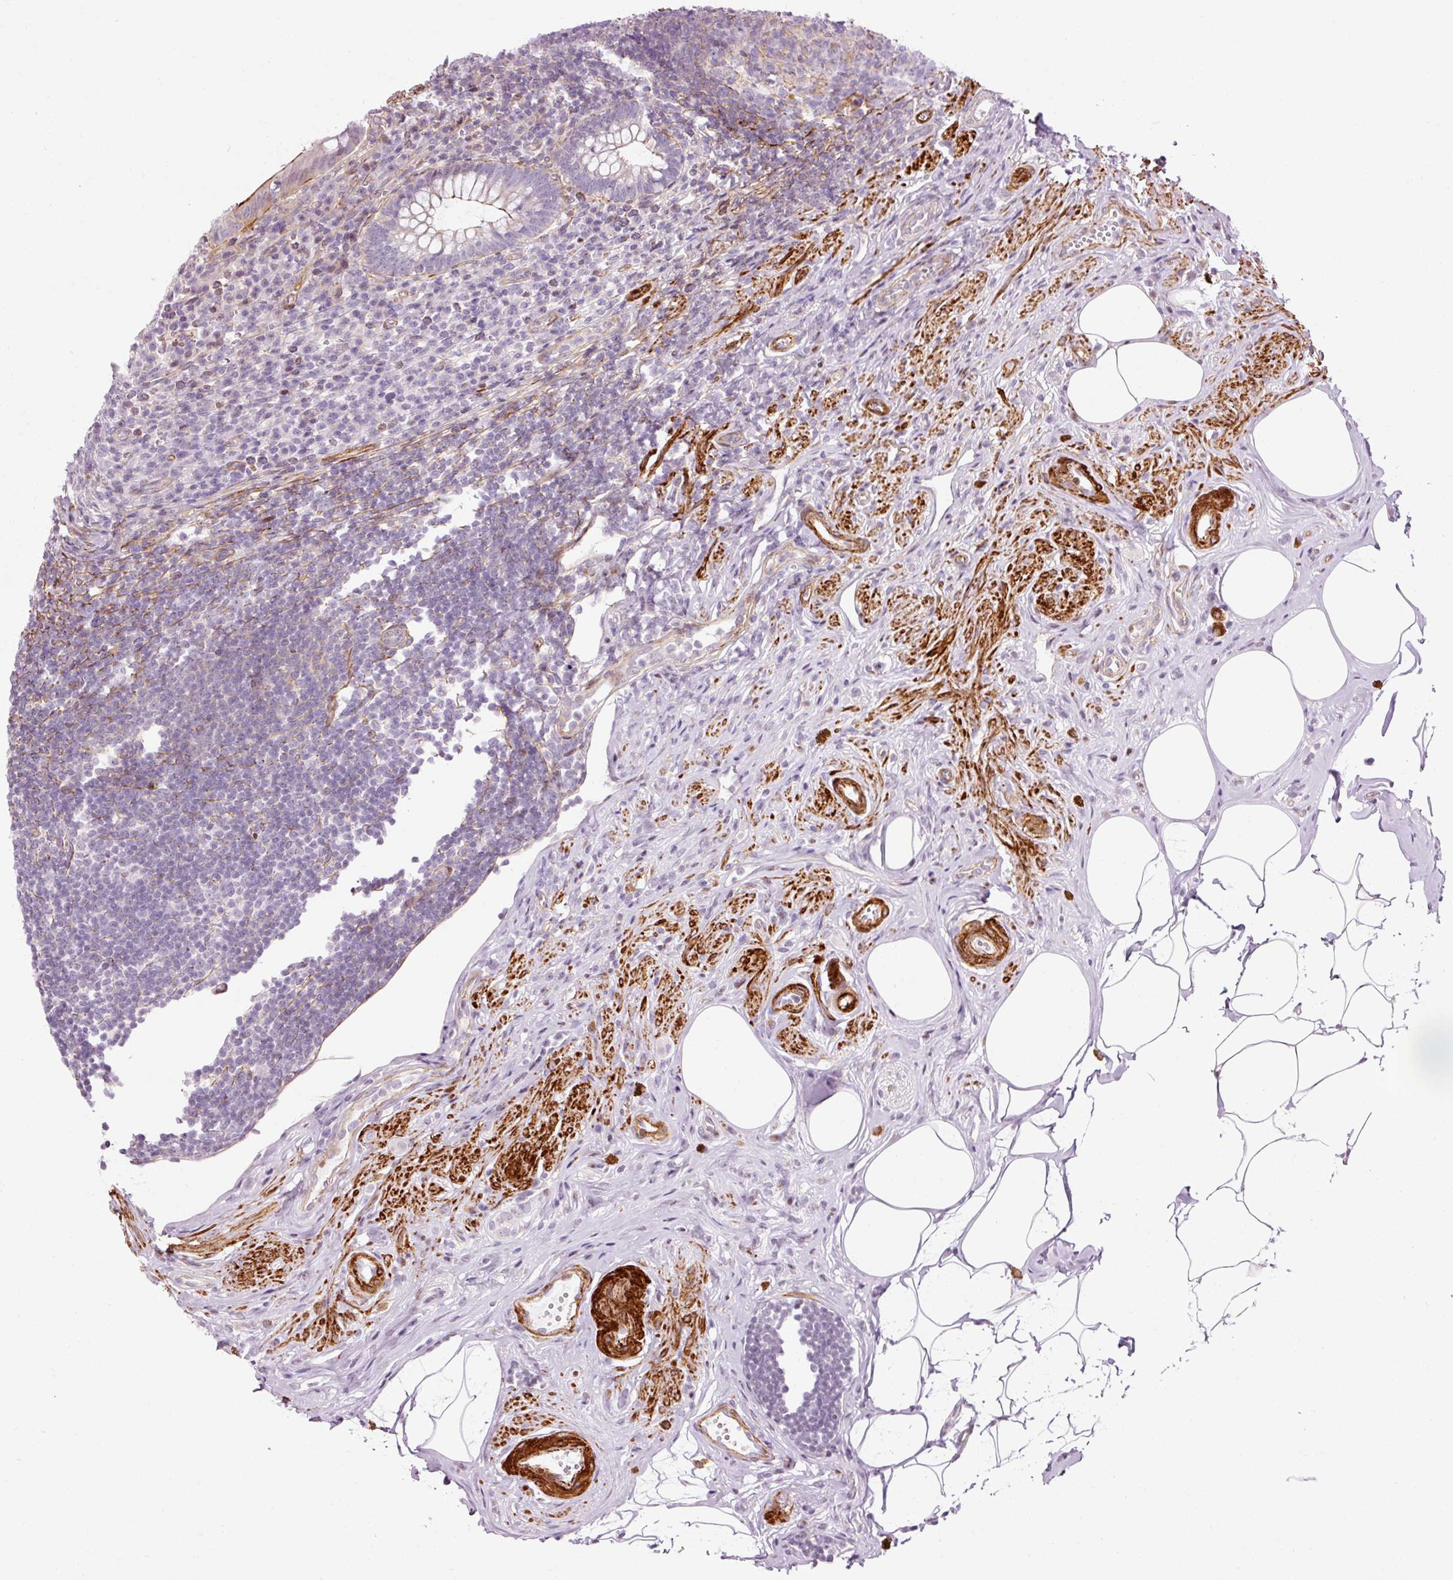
{"staining": {"intensity": "moderate", "quantity": "25%-75%", "location": "cytoplasmic/membranous,nuclear"}, "tissue": "appendix", "cell_type": "Glandular cells", "image_type": "normal", "snomed": [{"axis": "morphology", "description": "Normal tissue, NOS"}, {"axis": "topography", "description": "Appendix"}], "caption": "Appendix stained with a brown dye reveals moderate cytoplasmic/membranous,nuclear positive staining in approximately 25%-75% of glandular cells.", "gene": "ANKRD20A1", "patient": {"sex": "female", "age": 56}}